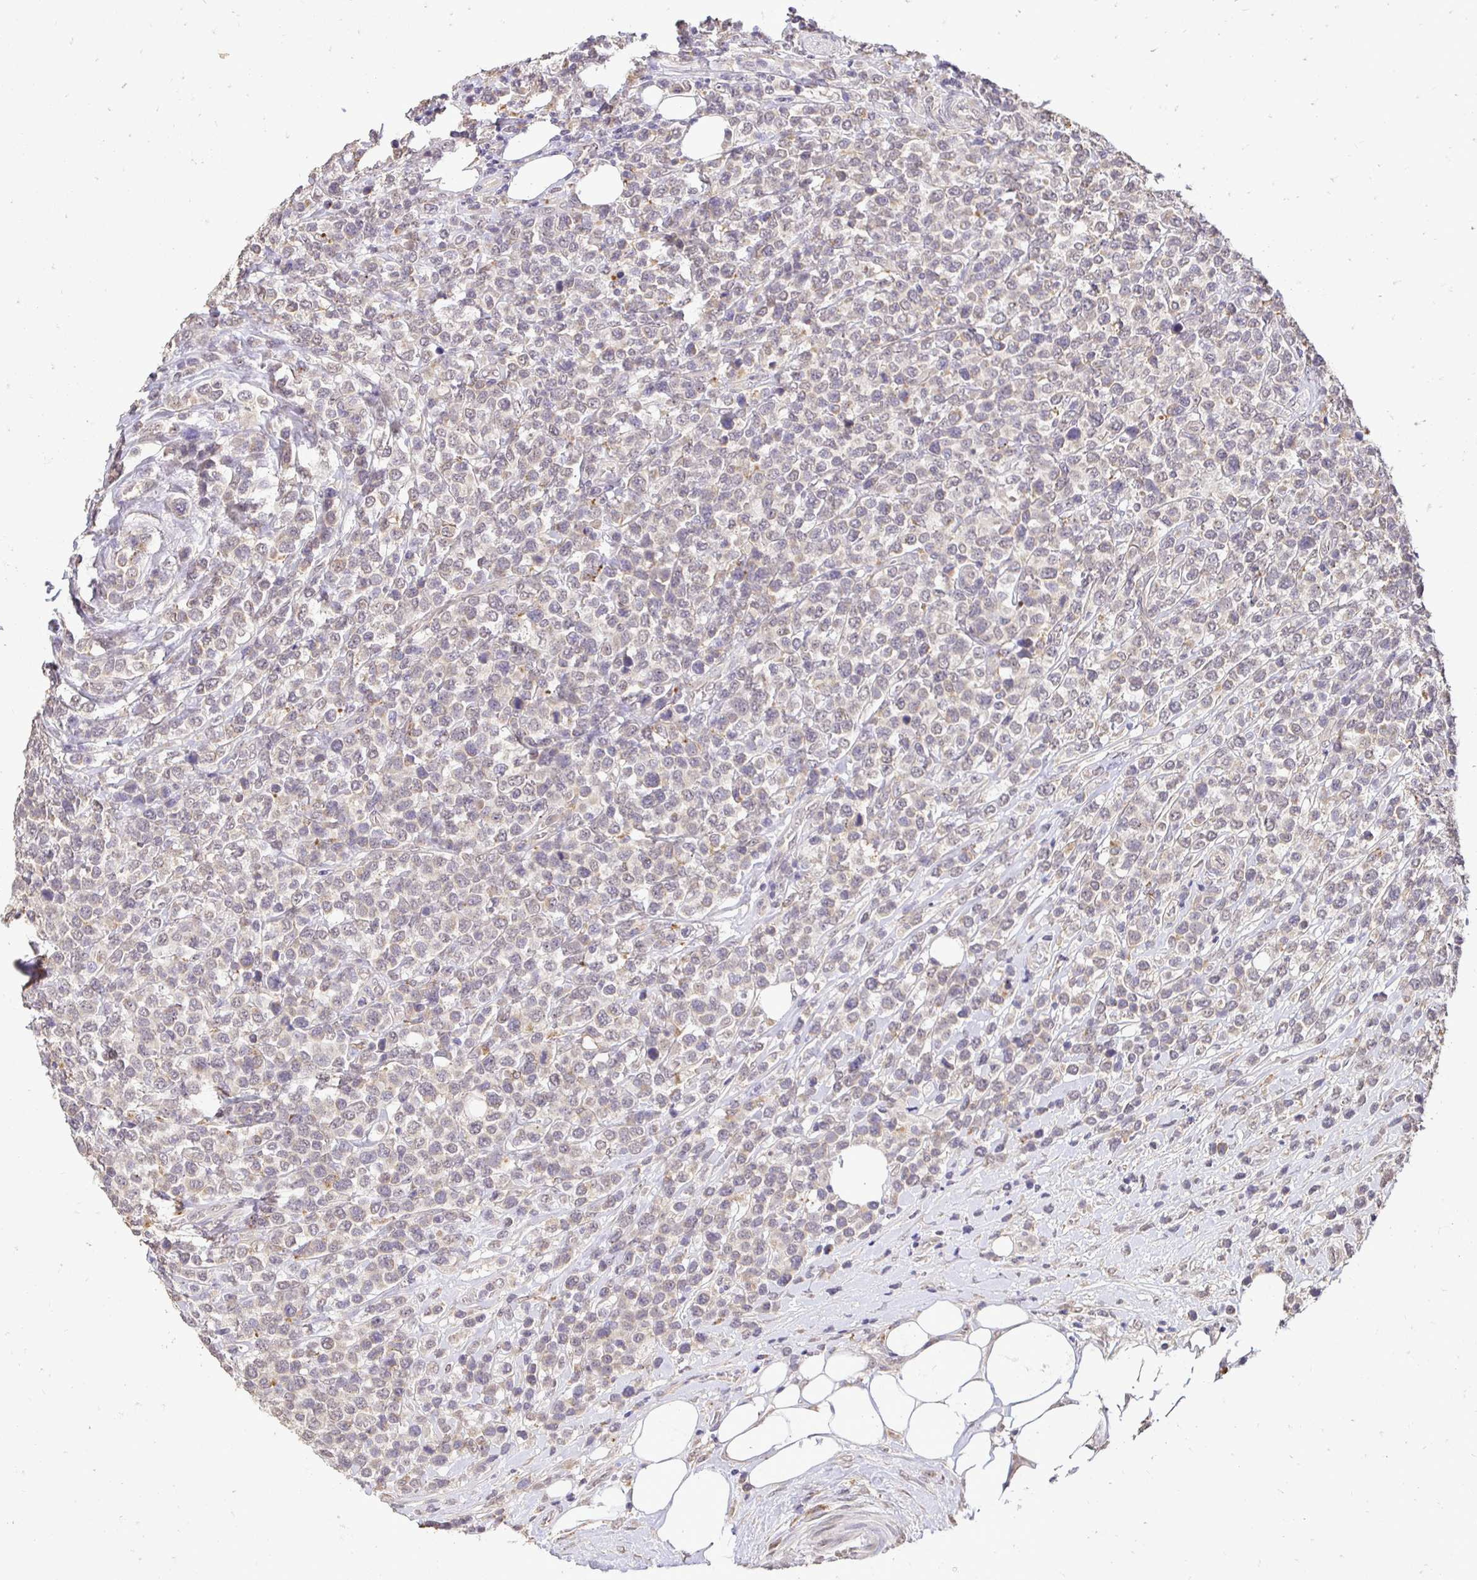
{"staining": {"intensity": "negative", "quantity": "none", "location": "none"}, "tissue": "lymphoma", "cell_type": "Tumor cells", "image_type": "cancer", "snomed": [{"axis": "morphology", "description": "Malignant lymphoma, non-Hodgkin's type, High grade"}, {"axis": "topography", "description": "Soft tissue"}], "caption": "The IHC histopathology image has no significant expression in tumor cells of lymphoma tissue. (DAB IHC with hematoxylin counter stain).", "gene": "RHEBL1", "patient": {"sex": "female", "age": 56}}